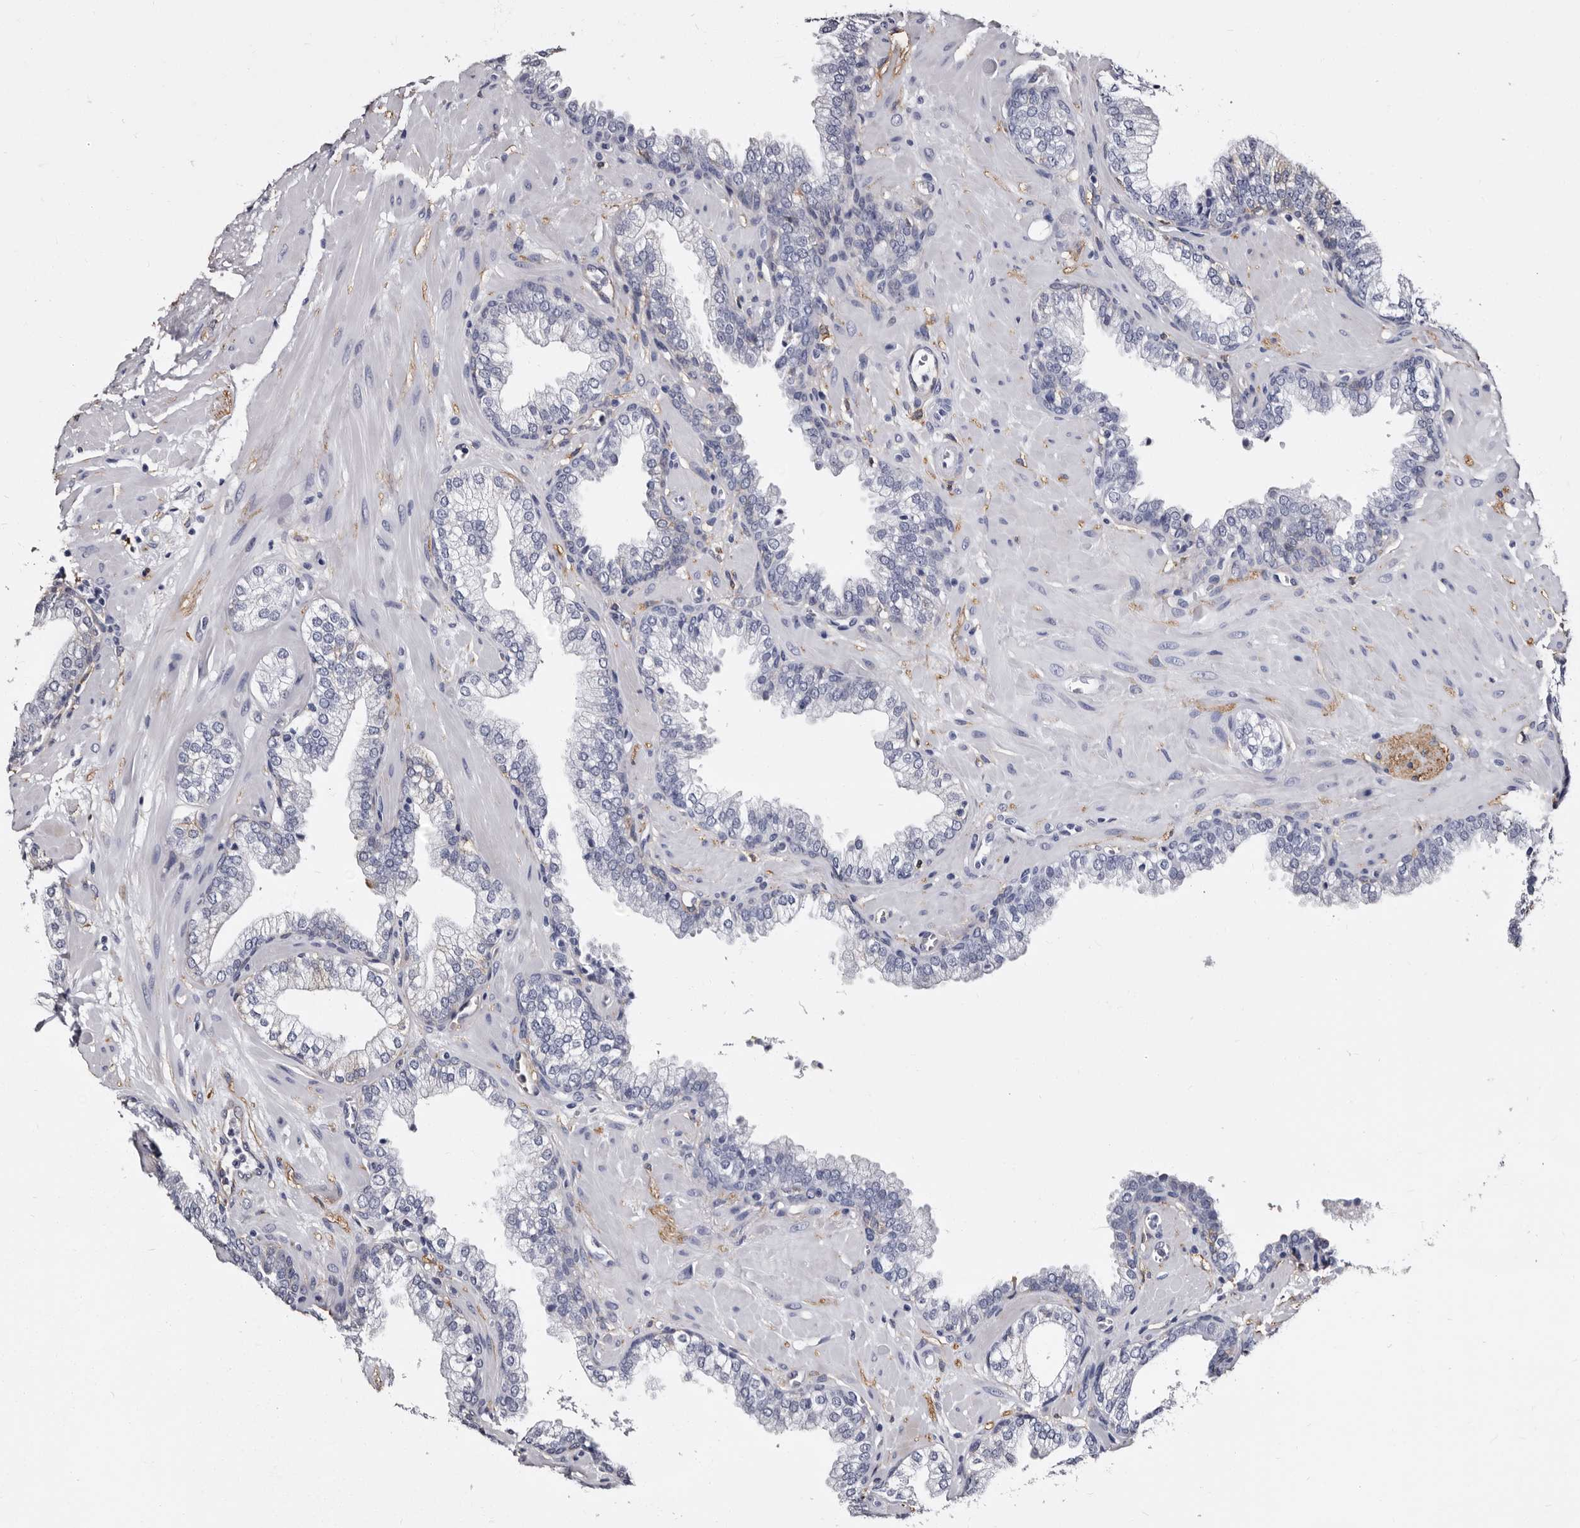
{"staining": {"intensity": "weak", "quantity": "<25%", "location": "cytoplasmic/membranous"}, "tissue": "prostate", "cell_type": "Glandular cells", "image_type": "normal", "snomed": [{"axis": "morphology", "description": "Normal tissue, NOS"}, {"axis": "morphology", "description": "Urothelial carcinoma, Low grade"}, {"axis": "topography", "description": "Urinary bladder"}, {"axis": "topography", "description": "Prostate"}], "caption": "IHC histopathology image of normal prostate stained for a protein (brown), which displays no staining in glandular cells.", "gene": "EPB41L3", "patient": {"sex": "male", "age": 60}}